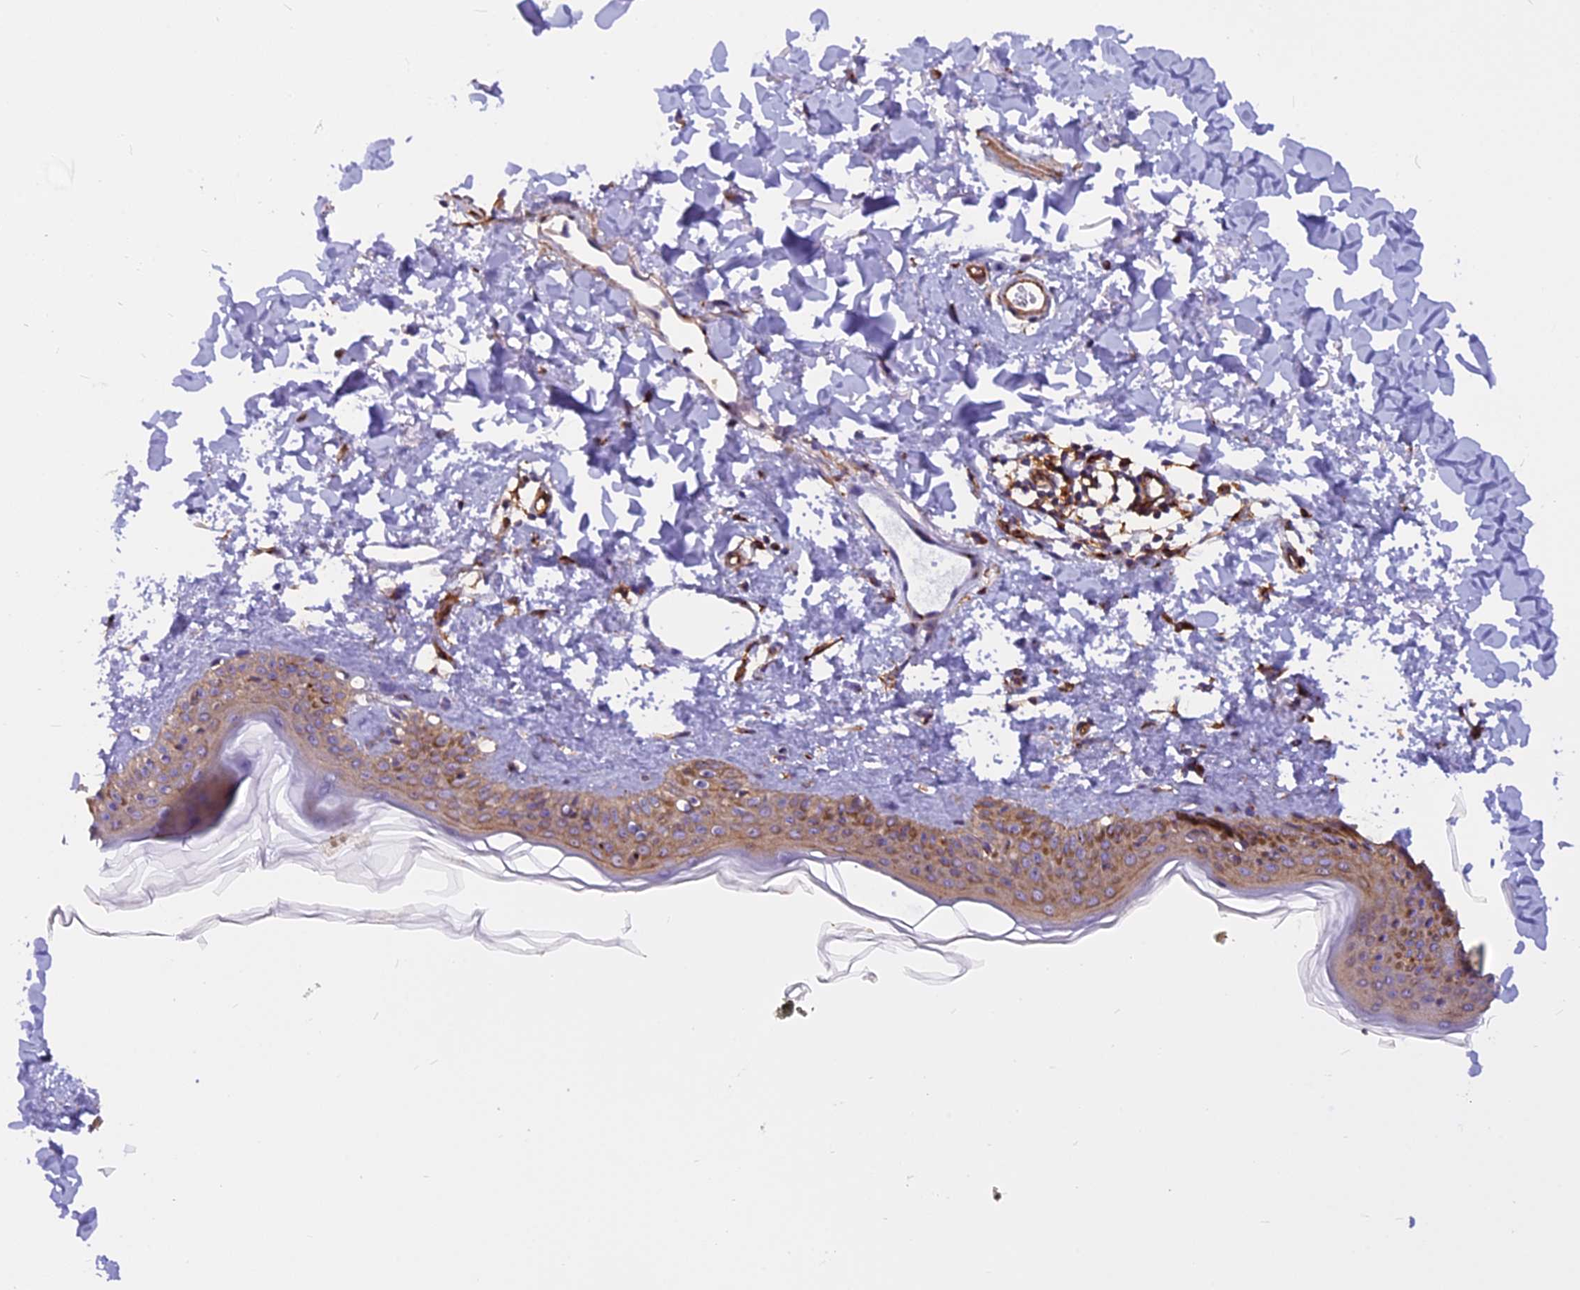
{"staining": {"intensity": "moderate", "quantity": ">75%", "location": "cytoplasmic/membranous"}, "tissue": "skin", "cell_type": "Fibroblasts", "image_type": "normal", "snomed": [{"axis": "morphology", "description": "Normal tissue, NOS"}, {"axis": "topography", "description": "Skin"}], "caption": "Benign skin was stained to show a protein in brown. There is medium levels of moderate cytoplasmic/membranous staining in approximately >75% of fibroblasts.", "gene": "EHBP1L1", "patient": {"sex": "female", "age": 58}}